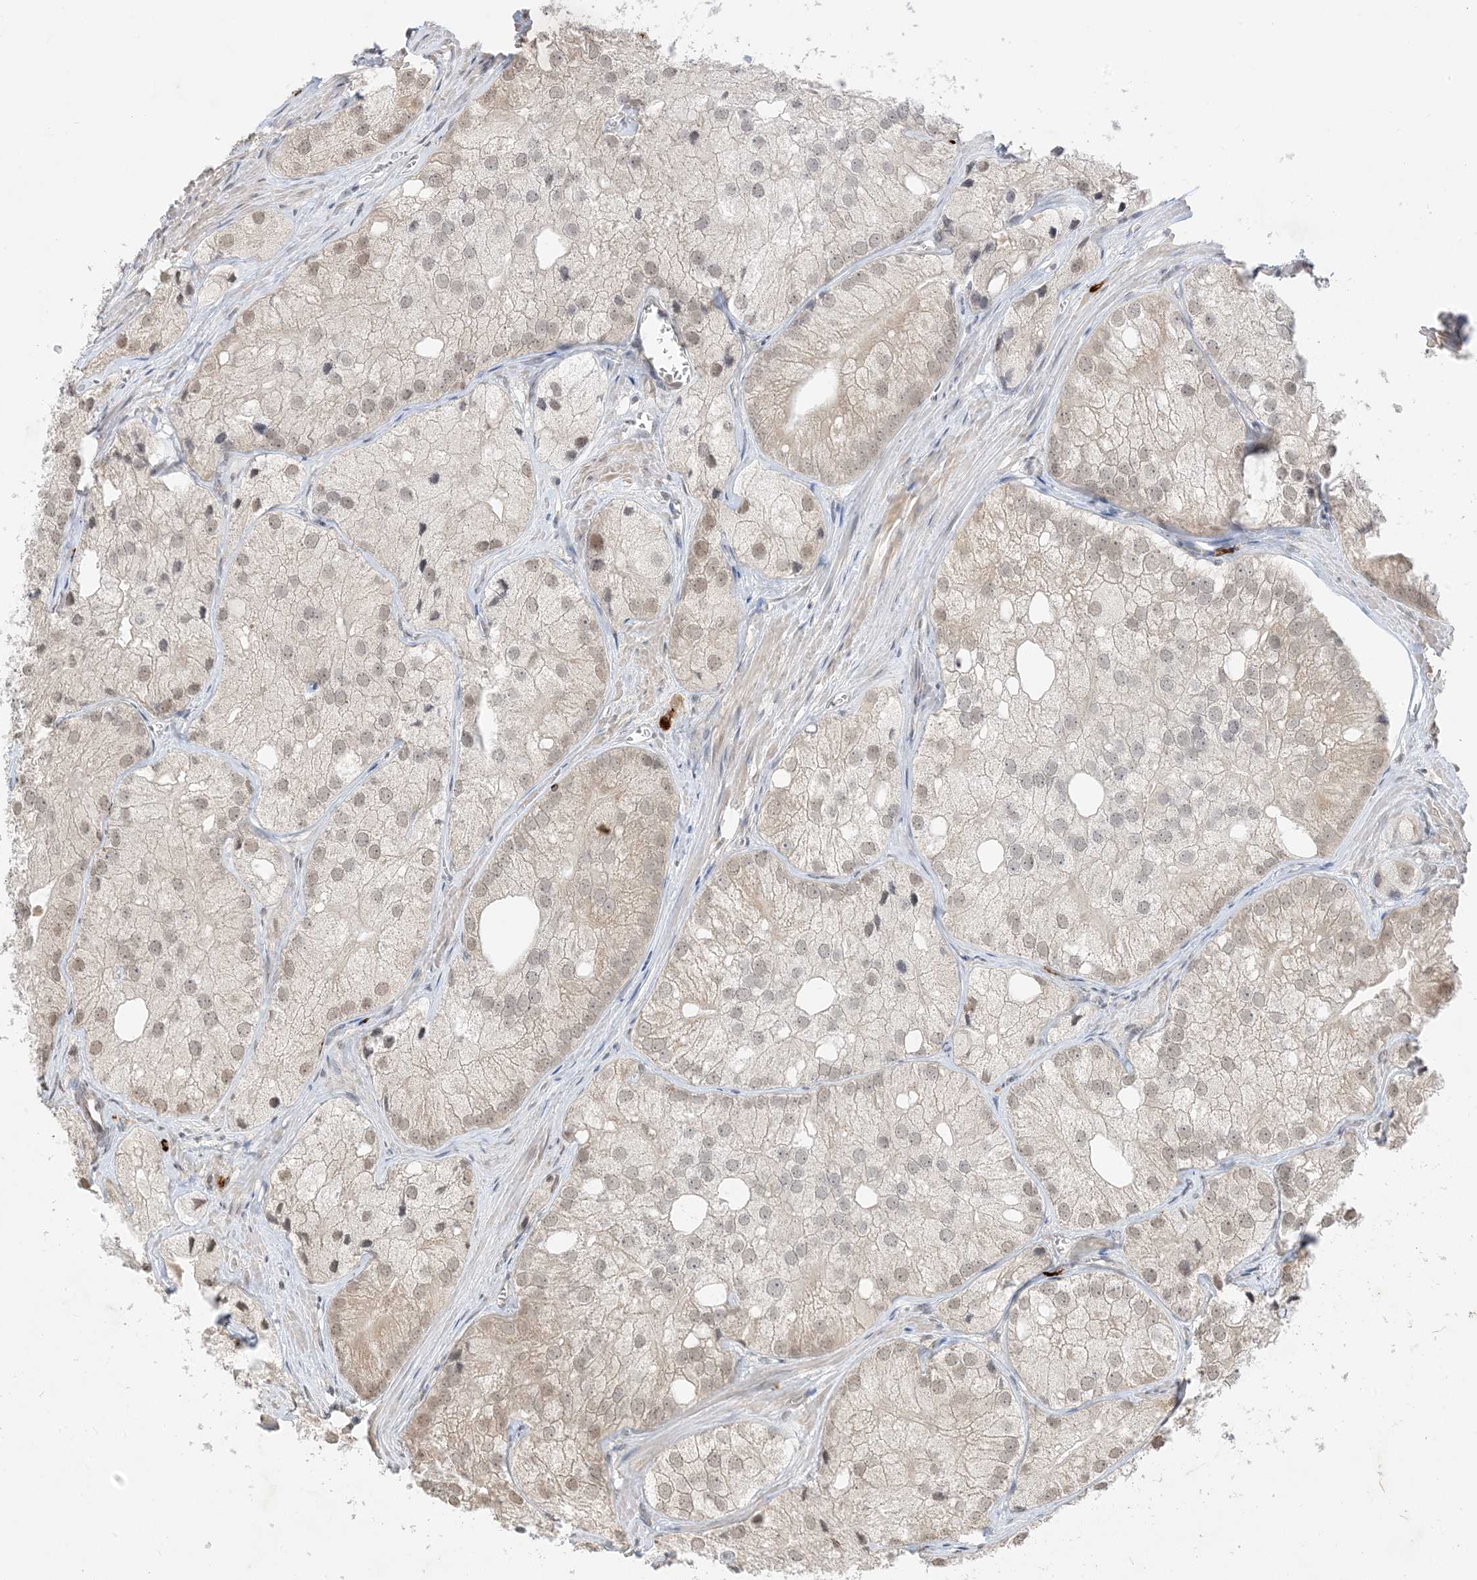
{"staining": {"intensity": "weak", "quantity": "<25%", "location": "nuclear"}, "tissue": "prostate cancer", "cell_type": "Tumor cells", "image_type": "cancer", "snomed": [{"axis": "morphology", "description": "Adenocarcinoma, Low grade"}, {"axis": "topography", "description": "Prostate"}], "caption": "Tumor cells are negative for brown protein staining in prostate cancer. (DAB immunohistochemistry (IHC), high magnification).", "gene": "RANBP9", "patient": {"sex": "male", "age": 69}}